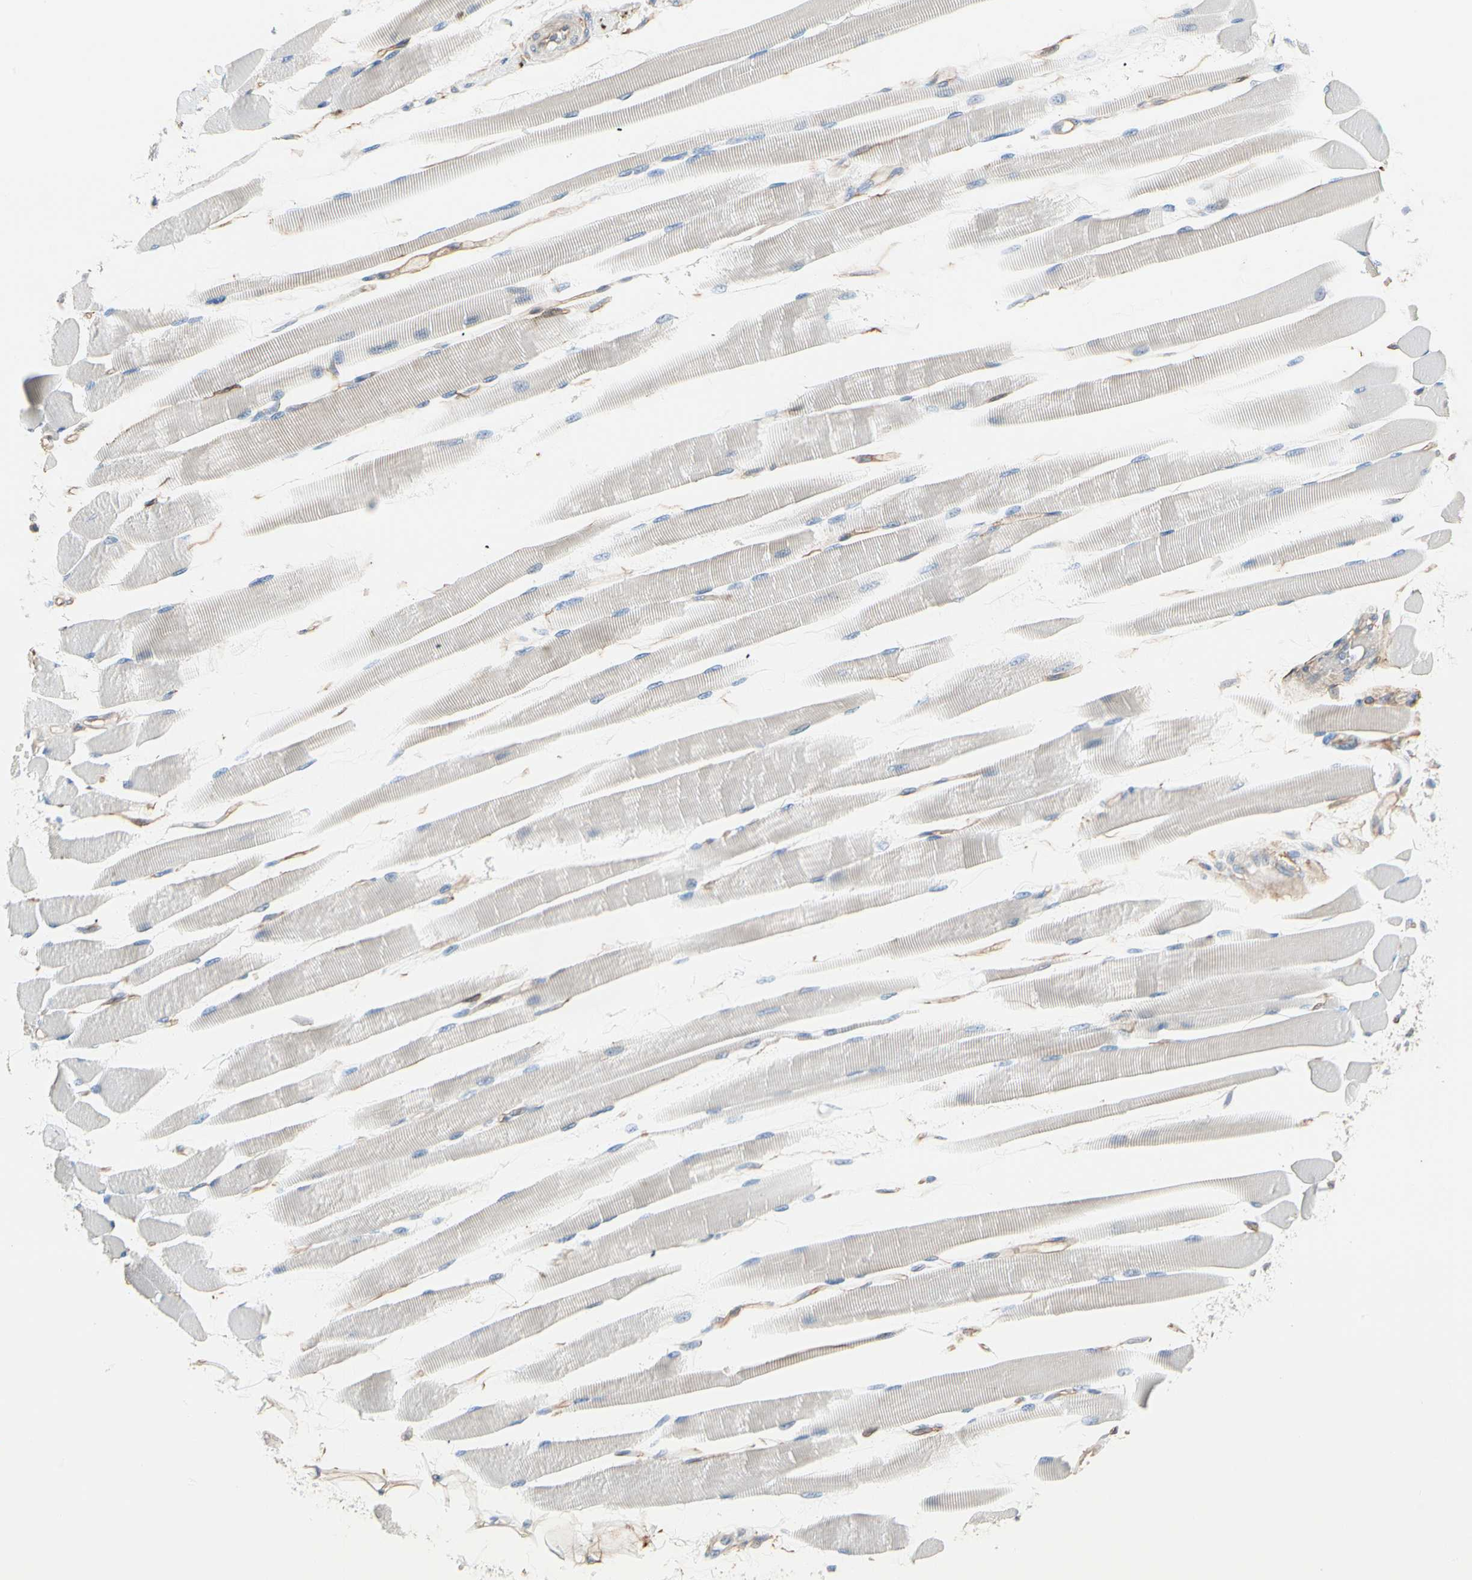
{"staining": {"intensity": "negative", "quantity": "none", "location": "none"}, "tissue": "skeletal muscle", "cell_type": "Myocytes", "image_type": "normal", "snomed": [{"axis": "morphology", "description": "Normal tissue, NOS"}, {"axis": "topography", "description": "Skeletal muscle"}, {"axis": "topography", "description": "Peripheral nerve tissue"}], "caption": "Immunohistochemical staining of unremarkable skeletal muscle exhibits no significant expression in myocytes.", "gene": "EPB41L2", "patient": {"sex": "female", "age": 84}}